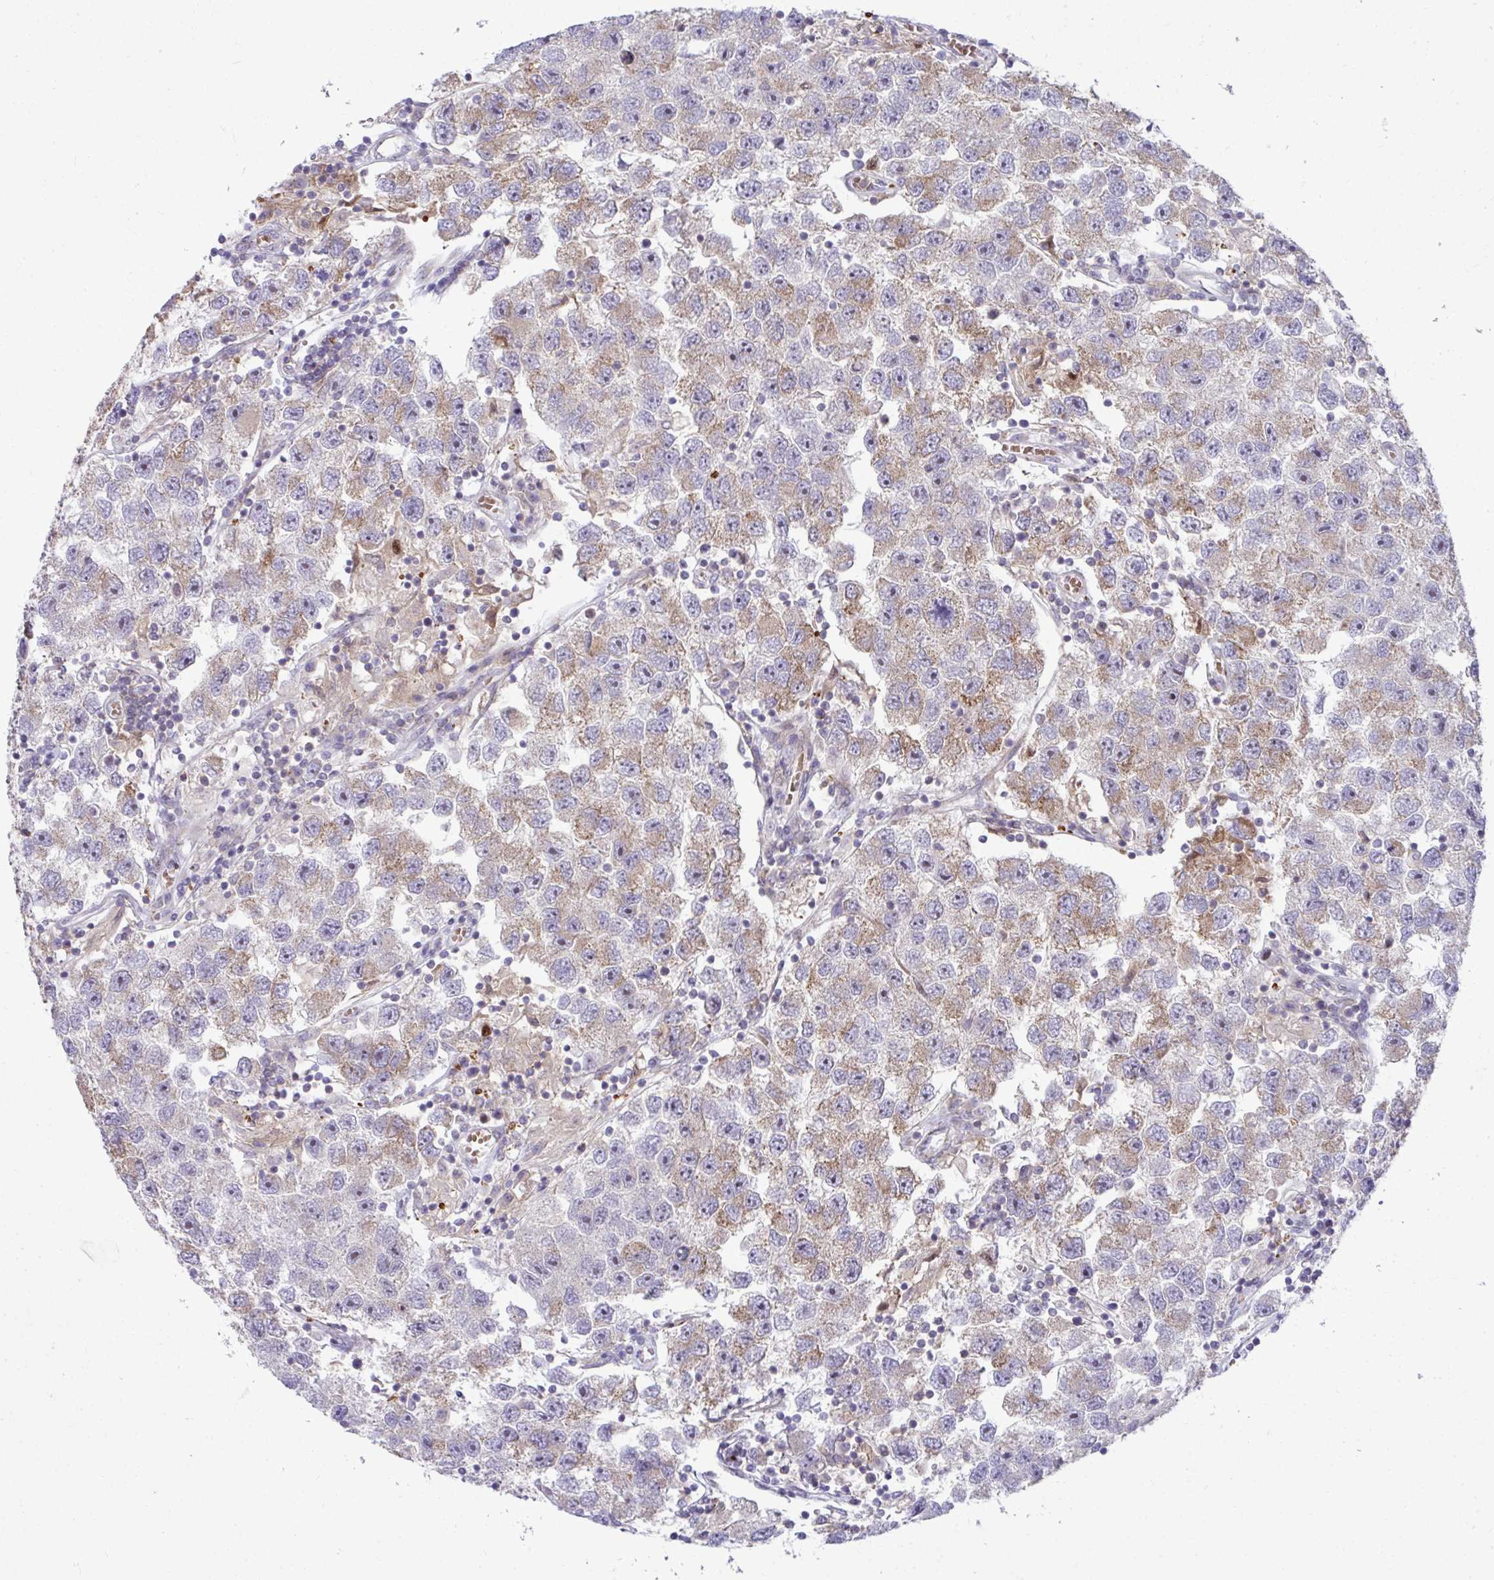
{"staining": {"intensity": "moderate", "quantity": "25%-75%", "location": "cytoplasmic/membranous"}, "tissue": "testis cancer", "cell_type": "Tumor cells", "image_type": "cancer", "snomed": [{"axis": "morphology", "description": "Seminoma, NOS"}, {"axis": "topography", "description": "Testis"}], "caption": "Moderate cytoplasmic/membranous staining is appreciated in about 25%-75% of tumor cells in testis seminoma.", "gene": "C16orf54", "patient": {"sex": "male", "age": 26}}